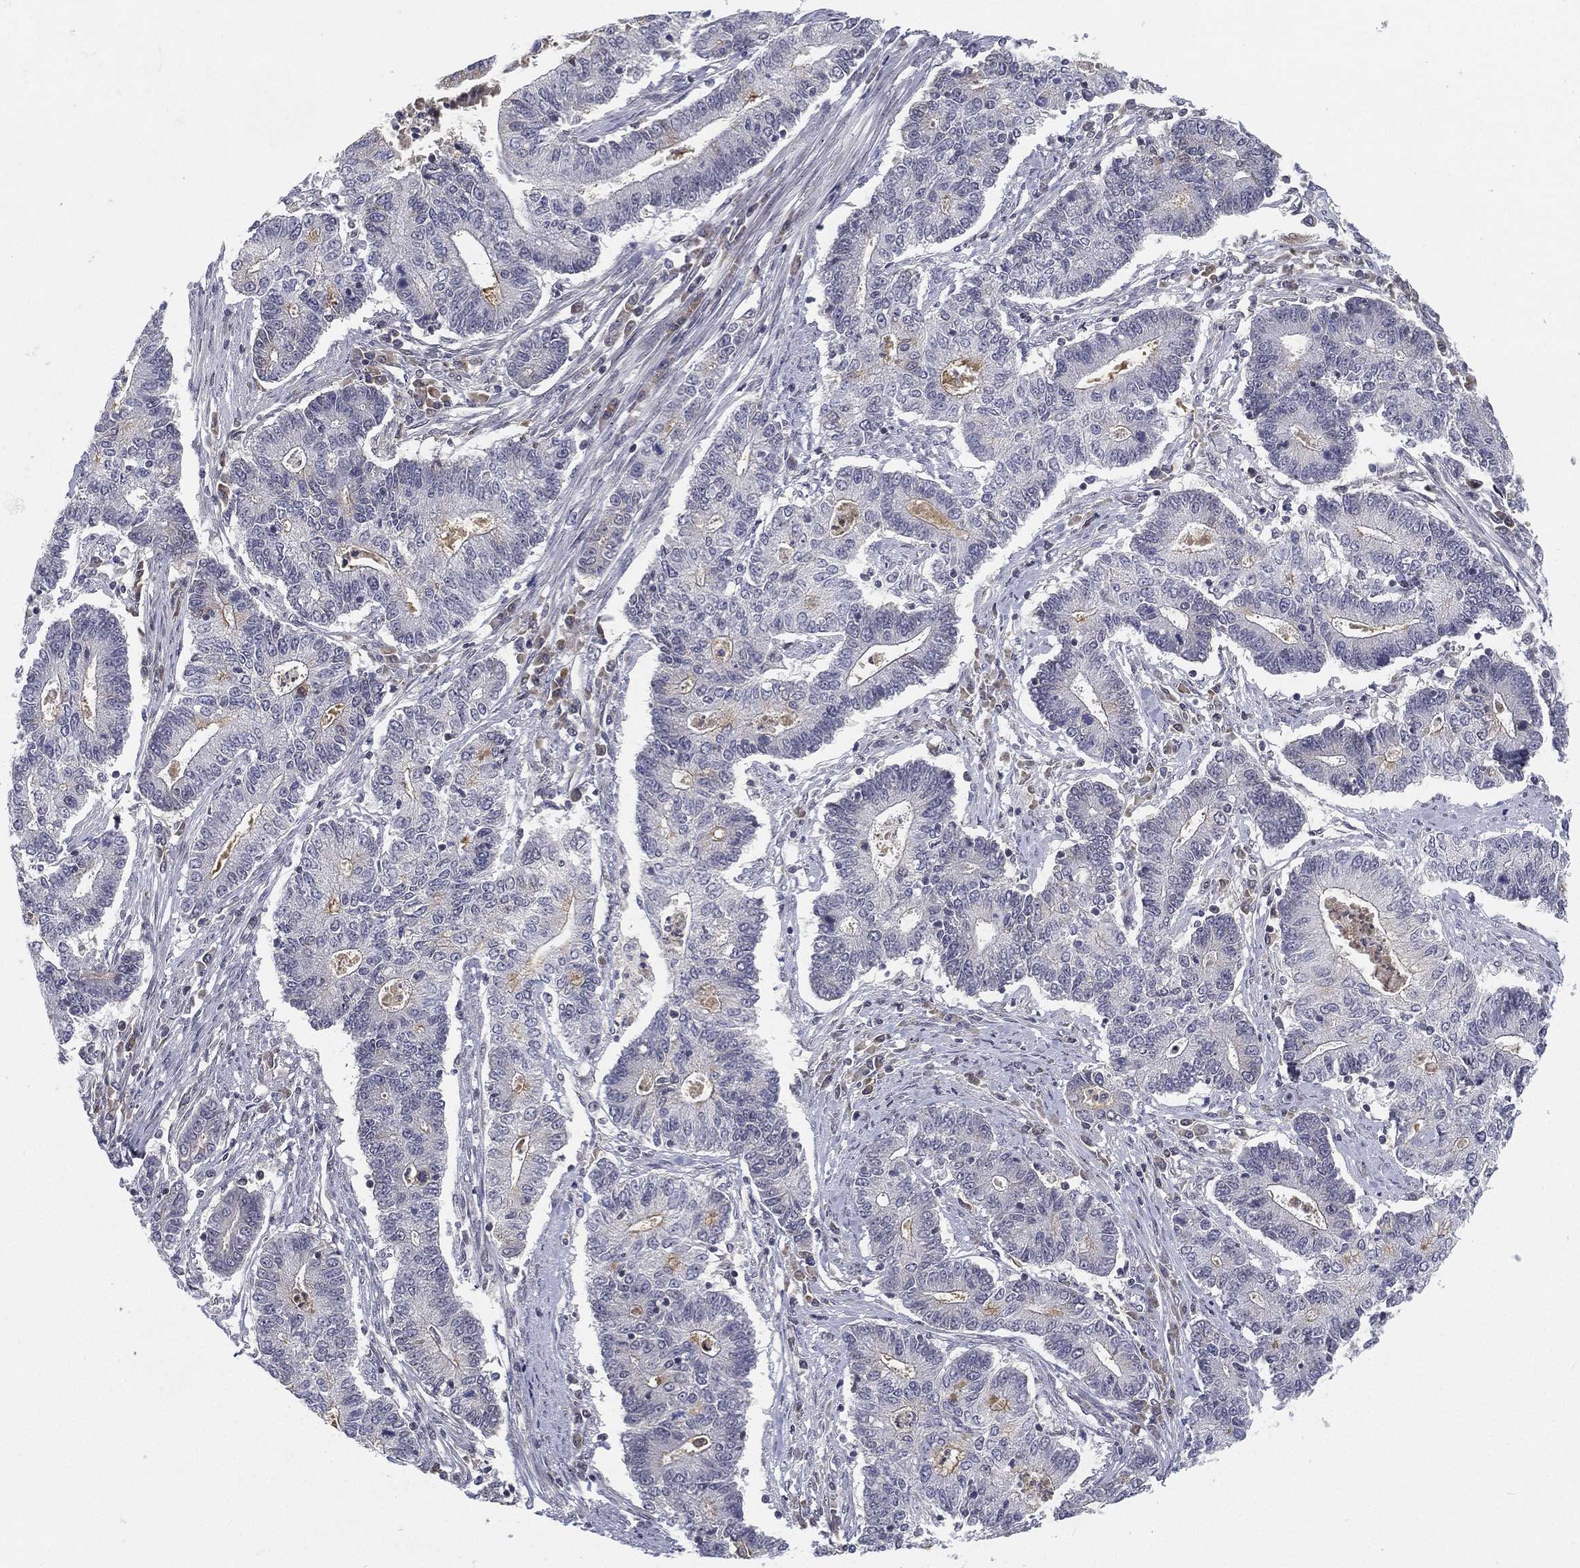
{"staining": {"intensity": "negative", "quantity": "none", "location": "none"}, "tissue": "endometrial cancer", "cell_type": "Tumor cells", "image_type": "cancer", "snomed": [{"axis": "morphology", "description": "Adenocarcinoma, NOS"}, {"axis": "topography", "description": "Uterus"}, {"axis": "topography", "description": "Endometrium"}], "caption": "Immunohistochemistry micrograph of human endometrial cancer stained for a protein (brown), which reveals no positivity in tumor cells. (DAB IHC visualized using brightfield microscopy, high magnification).", "gene": "MS4A8", "patient": {"sex": "female", "age": 54}}